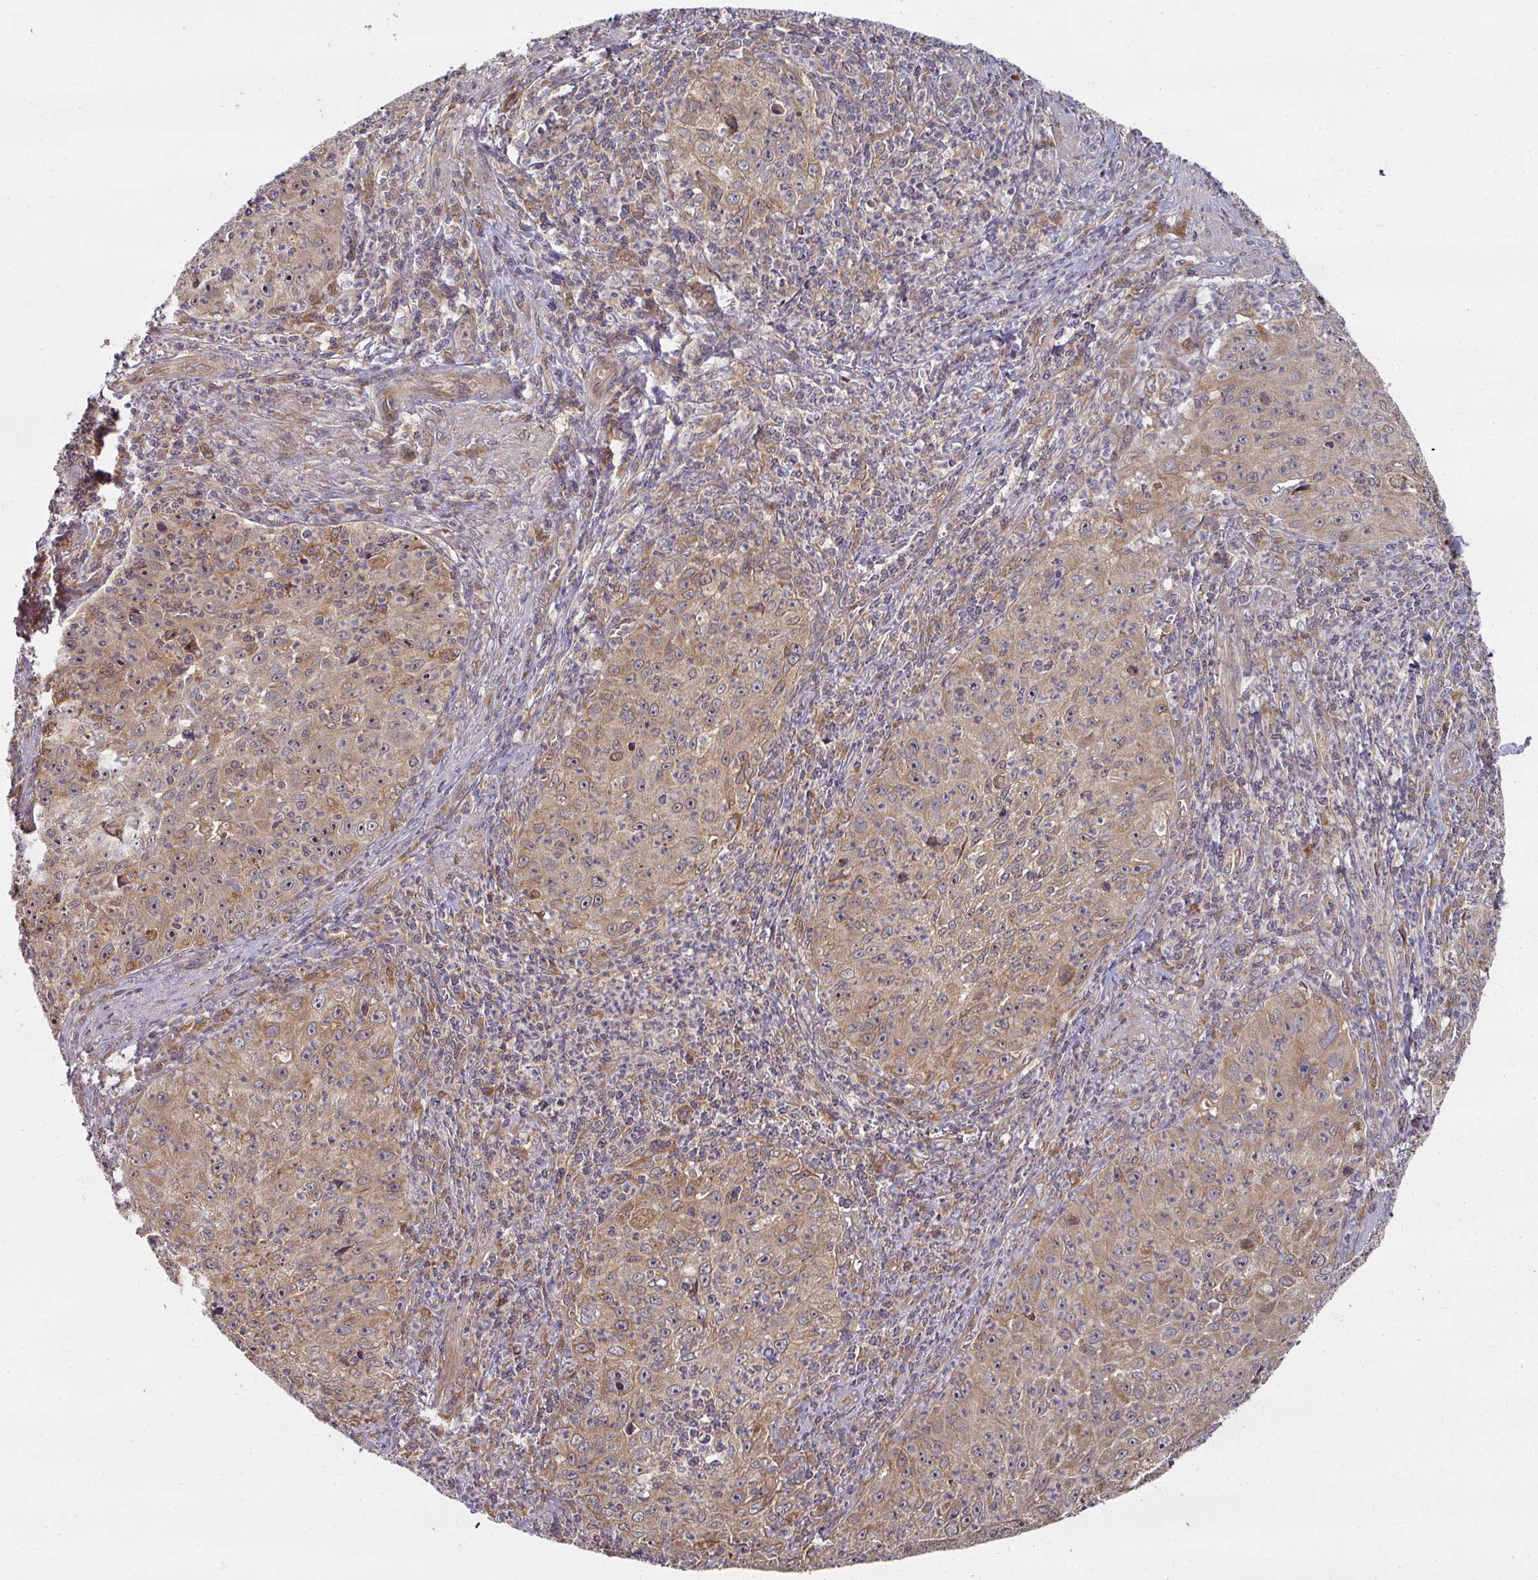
{"staining": {"intensity": "moderate", "quantity": "25%-75%", "location": "cytoplasmic/membranous"}, "tissue": "cervical cancer", "cell_type": "Tumor cells", "image_type": "cancer", "snomed": [{"axis": "morphology", "description": "Squamous cell carcinoma, NOS"}, {"axis": "topography", "description": "Cervix"}], "caption": "Immunohistochemistry (IHC) of cervical squamous cell carcinoma demonstrates medium levels of moderate cytoplasmic/membranous expression in approximately 25%-75% of tumor cells. (DAB (3,3'-diaminobenzidine) IHC, brown staining for protein, blue staining for nuclei).", "gene": "CEP95", "patient": {"sex": "female", "age": 30}}